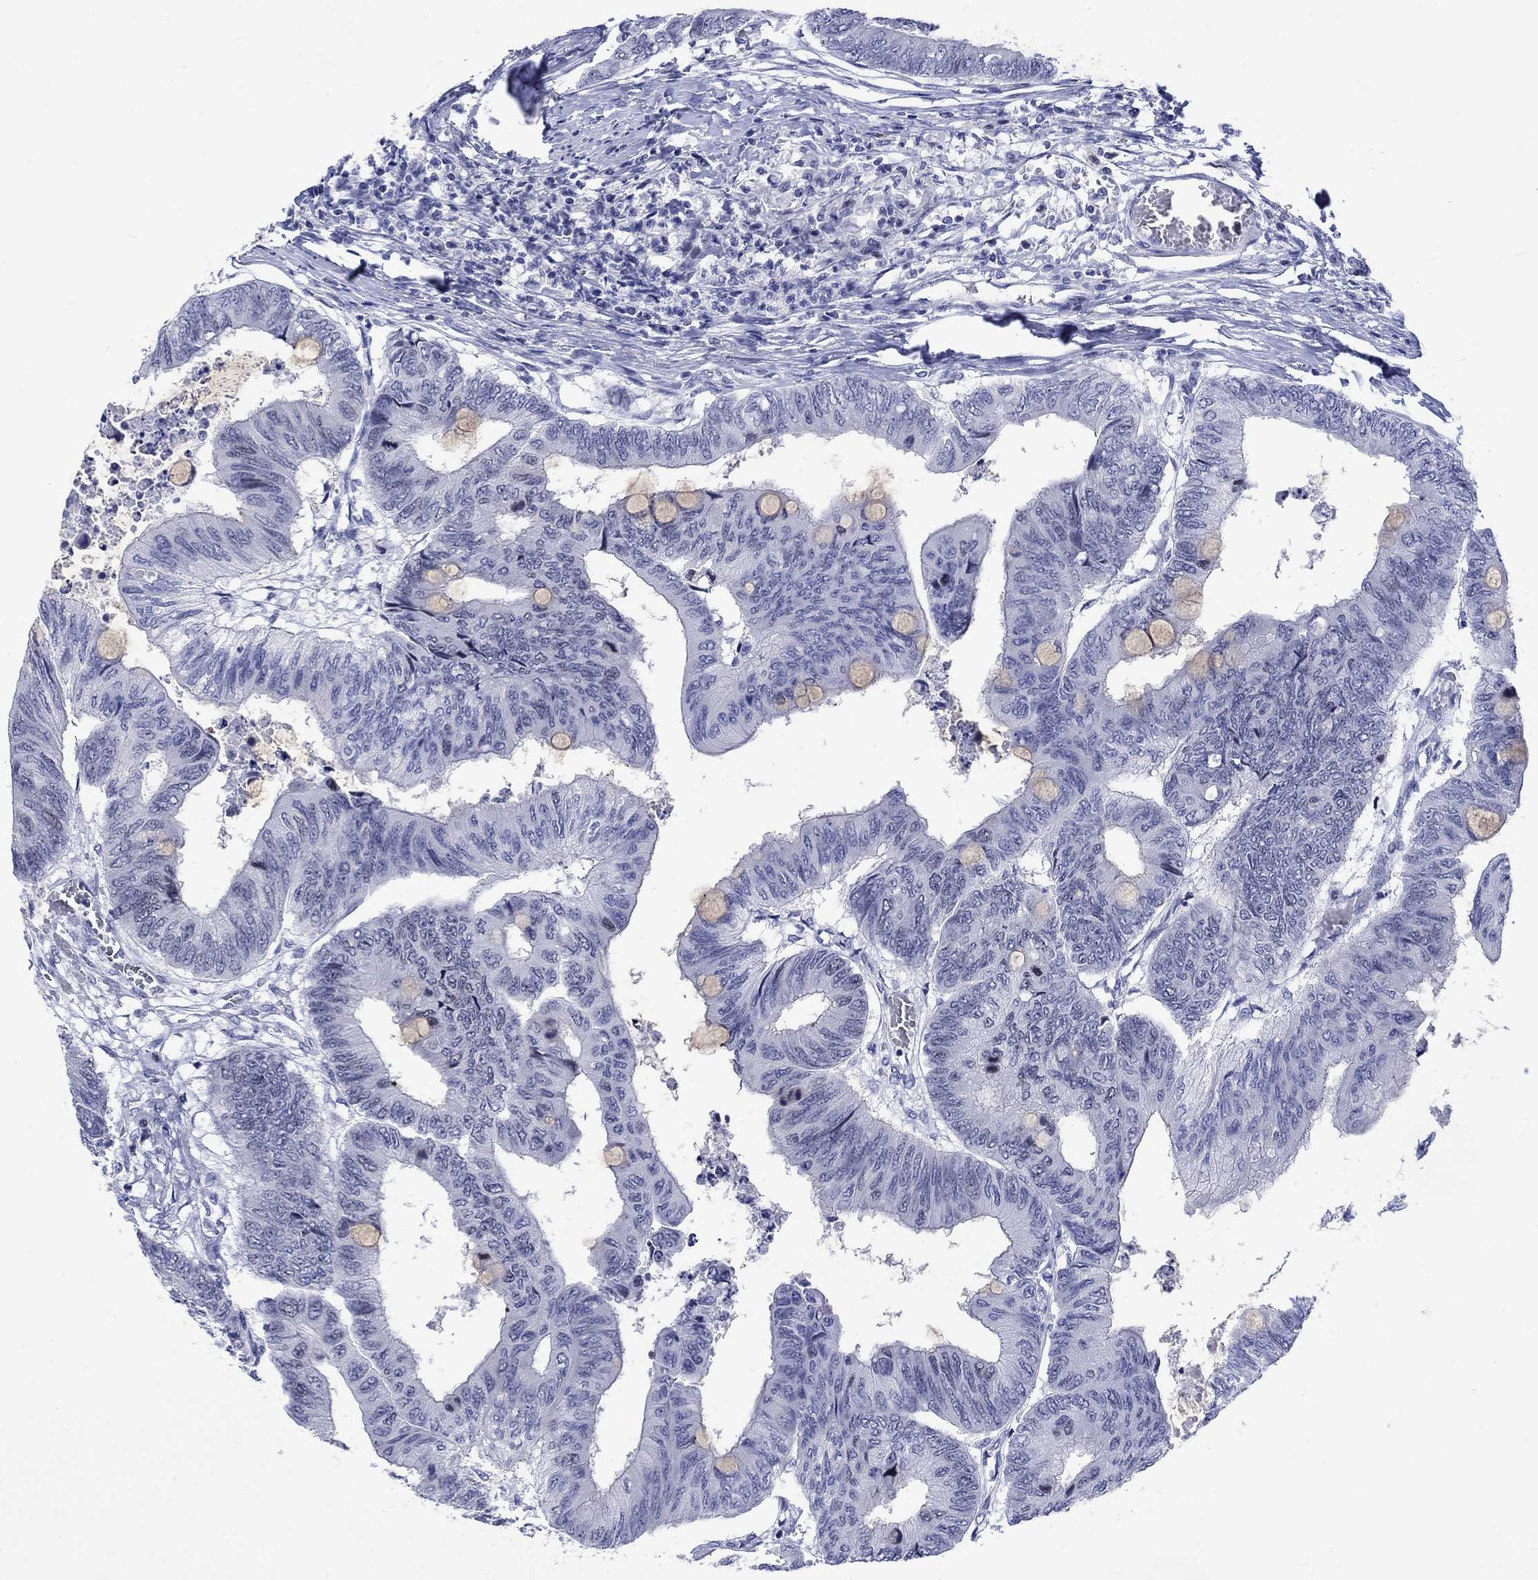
{"staining": {"intensity": "negative", "quantity": "none", "location": "none"}, "tissue": "colorectal cancer", "cell_type": "Tumor cells", "image_type": "cancer", "snomed": [{"axis": "morphology", "description": "Normal tissue, NOS"}, {"axis": "morphology", "description": "Adenocarcinoma, NOS"}, {"axis": "topography", "description": "Rectum"}, {"axis": "topography", "description": "Peripheral nerve tissue"}], "caption": "Tumor cells are negative for protein expression in human colorectal adenocarcinoma.", "gene": "CDCA2", "patient": {"sex": "male", "age": 92}}